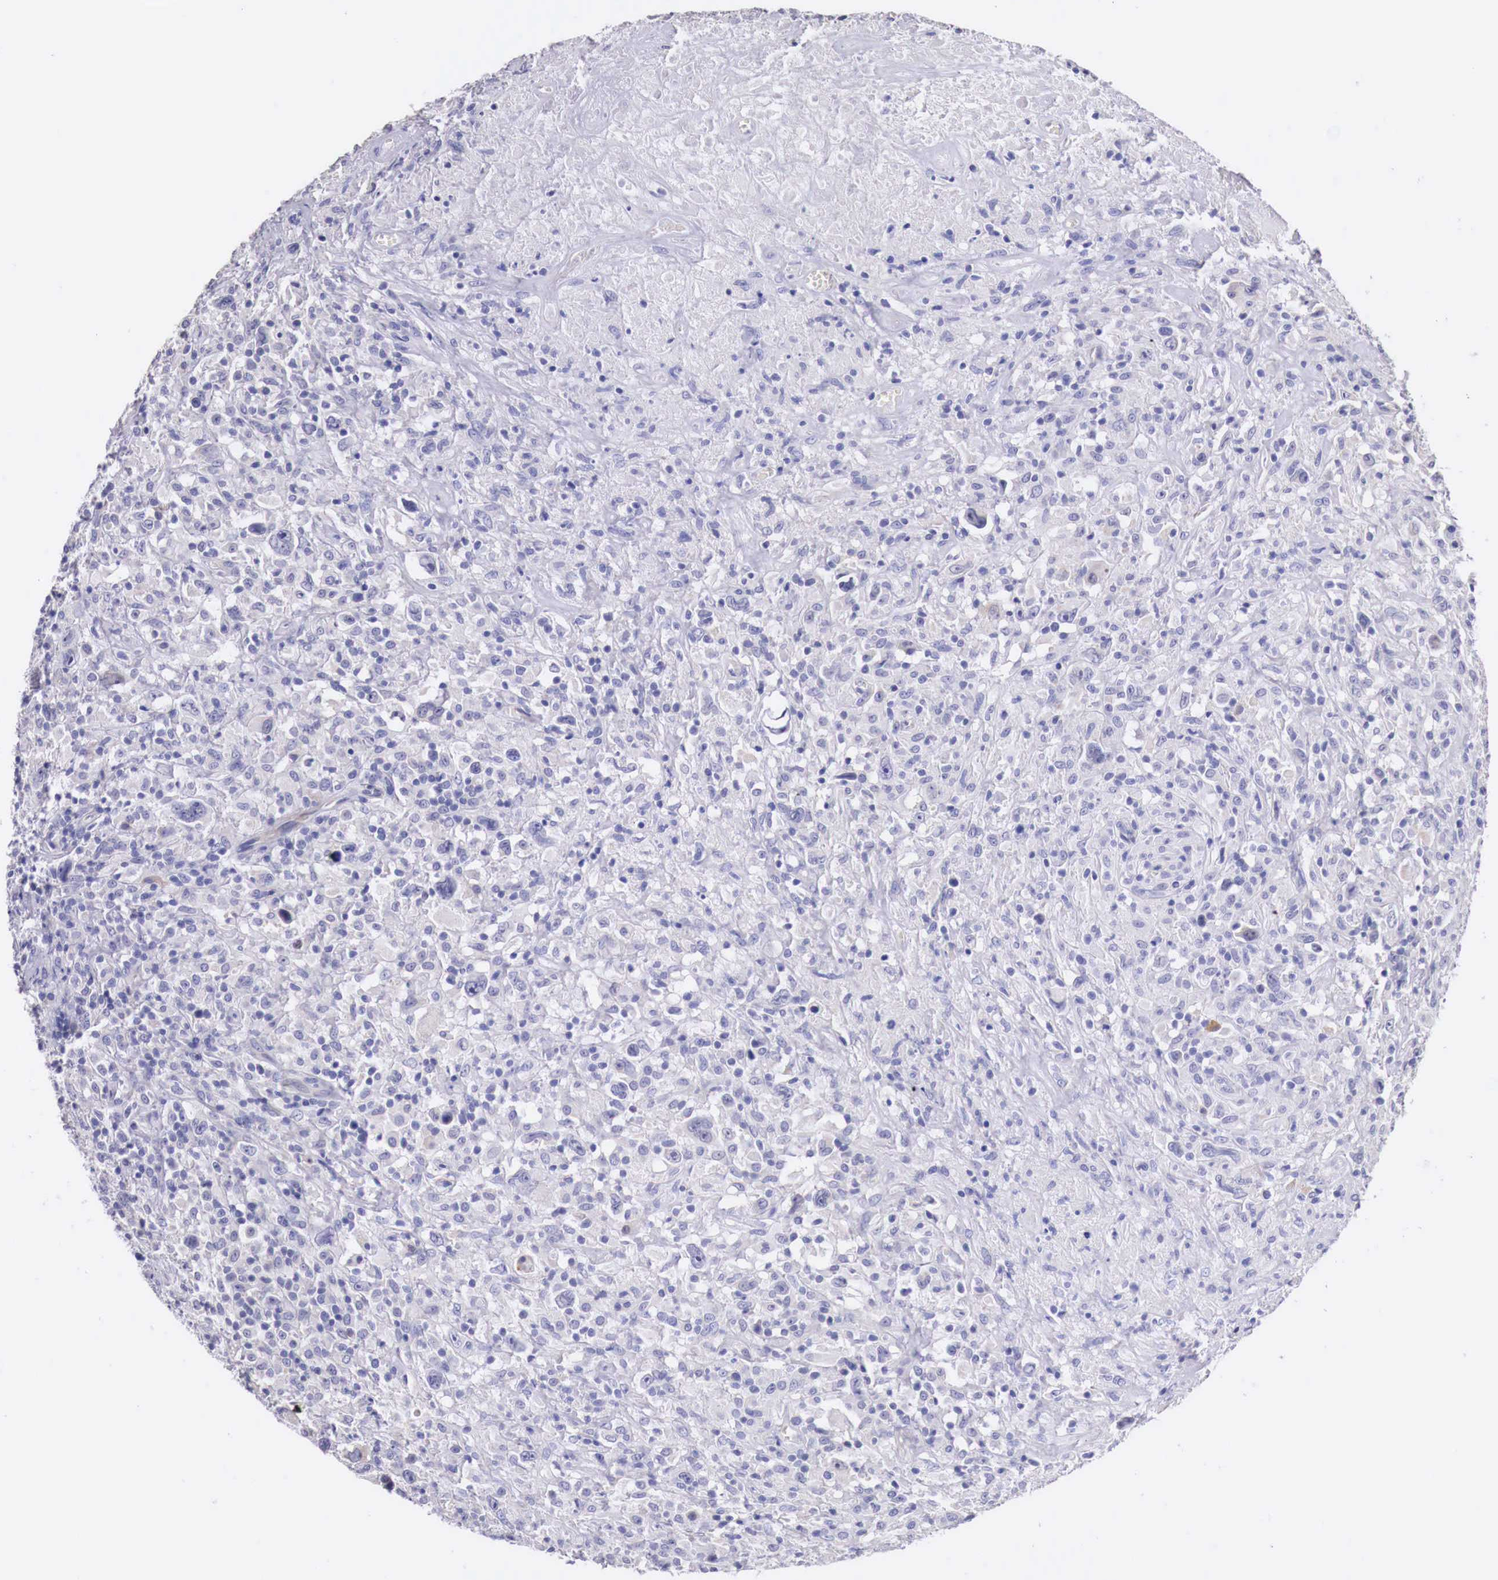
{"staining": {"intensity": "negative", "quantity": "none", "location": "none"}, "tissue": "lymphoma", "cell_type": "Tumor cells", "image_type": "cancer", "snomed": [{"axis": "morphology", "description": "Hodgkin's disease, NOS"}, {"axis": "topography", "description": "Lymph node"}], "caption": "IHC image of neoplastic tissue: lymphoma stained with DAB displays no significant protein expression in tumor cells.", "gene": "NREP", "patient": {"sex": "male", "age": 46}}